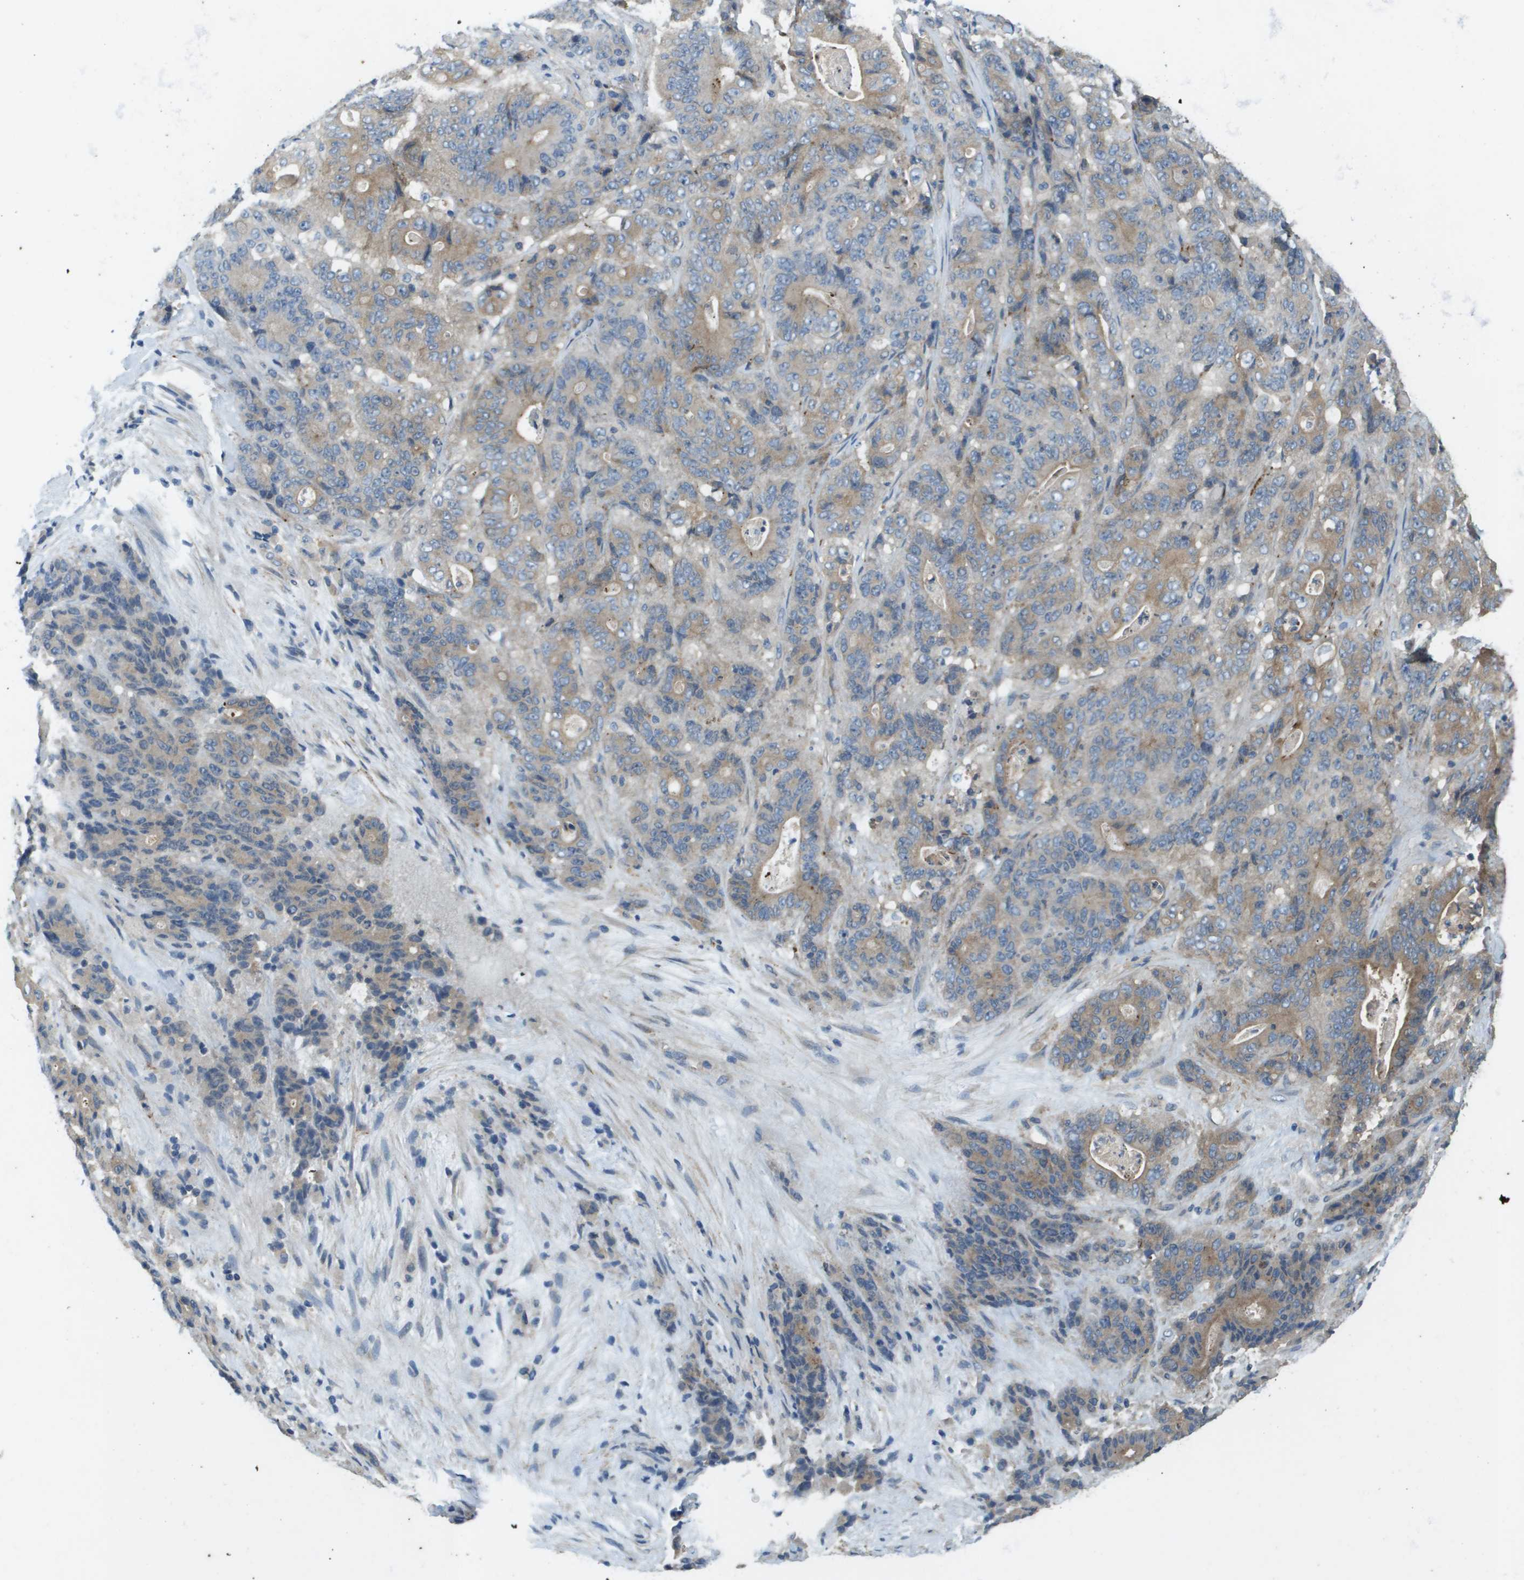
{"staining": {"intensity": "weak", "quantity": "25%-75%", "location": "cytoplasmic/membranous"}, "tissue": "stomach cancer", "cell_type": "Tumor cells", "image_type": "cancer", "snomed": [{"axis": "morphology", "description": "Adenocarcinoma, NOS"}, {"axis": "topography", "description": "Stomach"}], "caption": "Stomach cancer stained for a protein (brown) exhibits weak cytoplasmic/membranous positive staining in approximately 25%-75% of tumor cells.", "gene": "KRT23", "patient": {"sex": "female", "age": 73}}